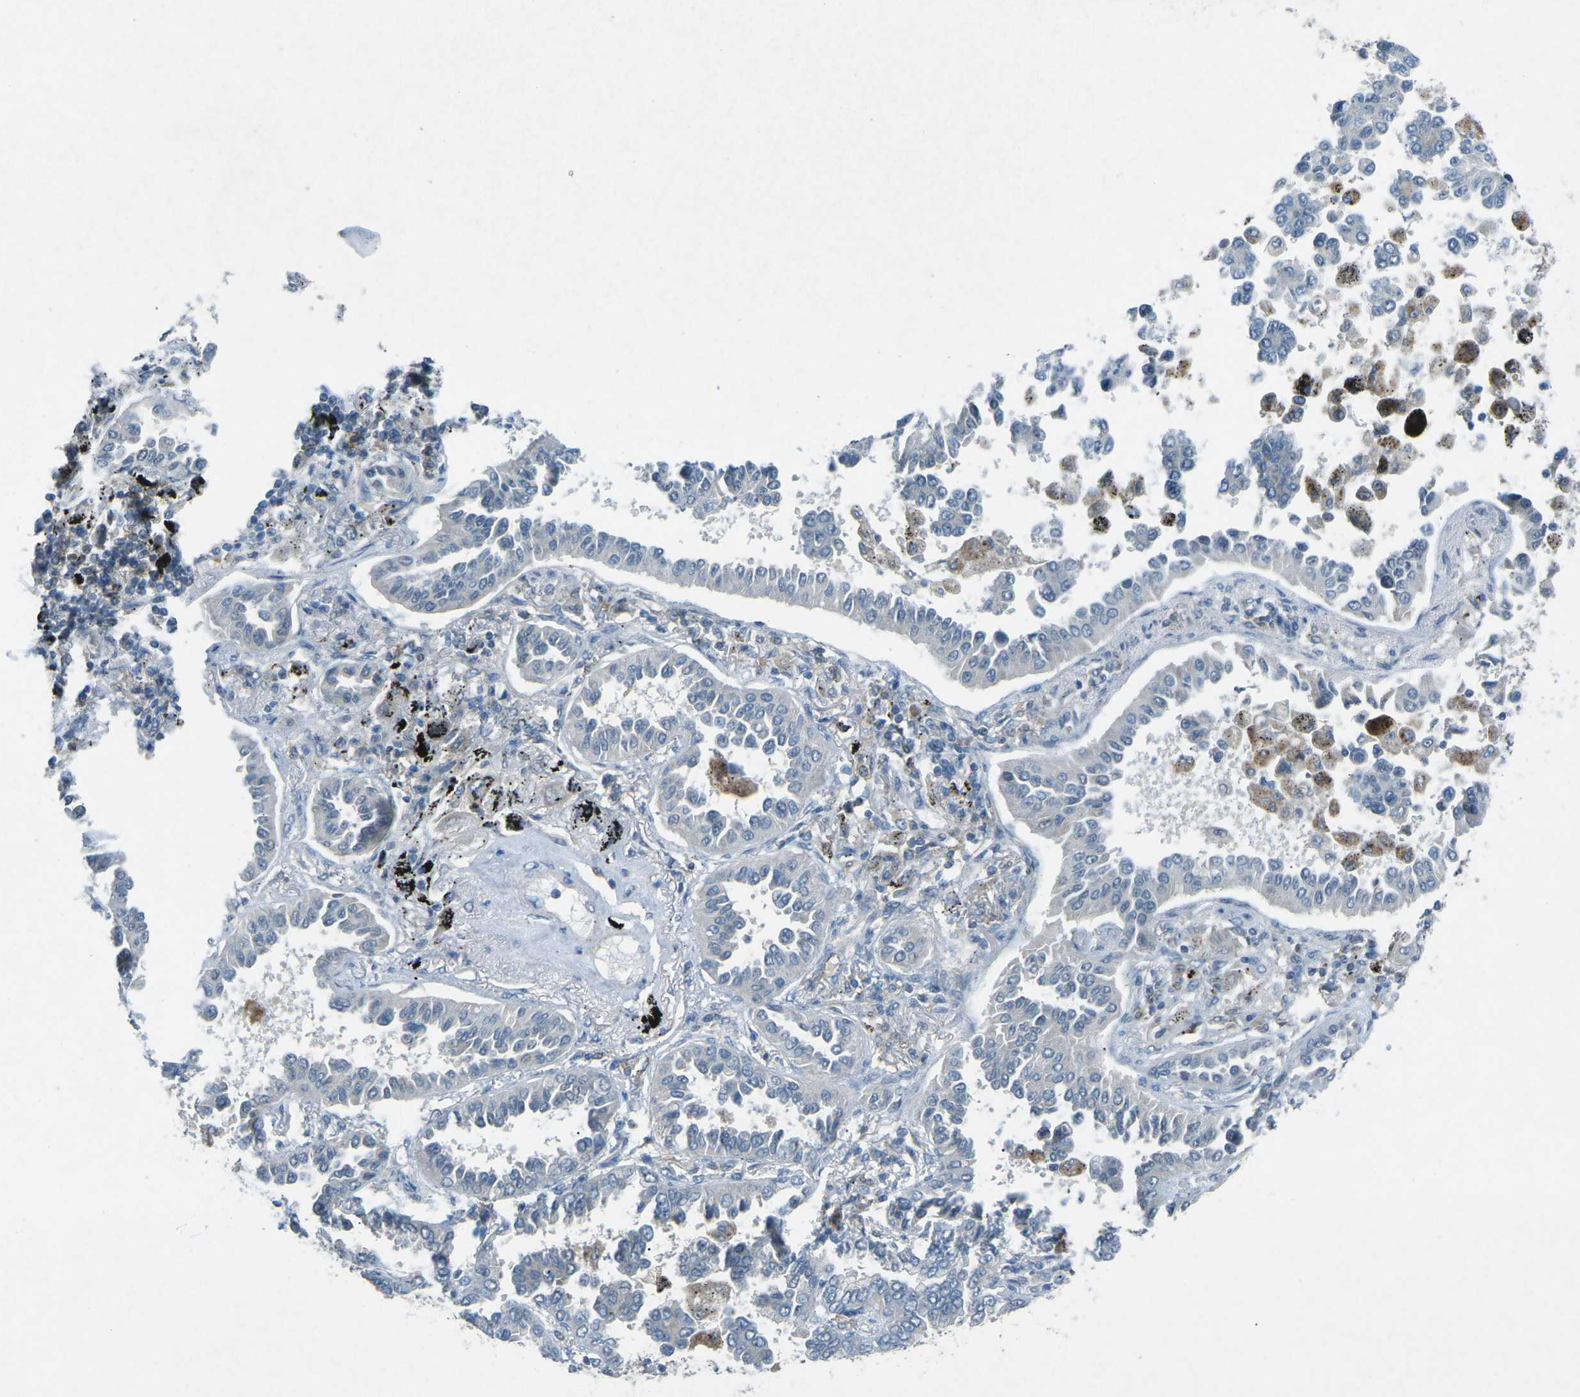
{"staining": {"intensity": "negative", "quantity": "none", "location": "none"}, "tissue": "lung cancer", "cell_type": "Tumor cells", "image_type": "cancer", "snomed": [{"axis": "morphology", "description": "Normal tissue, NOS"}, {"axis": "morphology", "description": "Adenocarcinoma, NOS"}, {"axis": "topography", "description": "Lung"}], "caption": "A photomicrograph of human lung adenocarcinoma is negative for staining in tumor cells.", "gene": "PRKCA", "patient": {"sex": "male", "age": 59}}